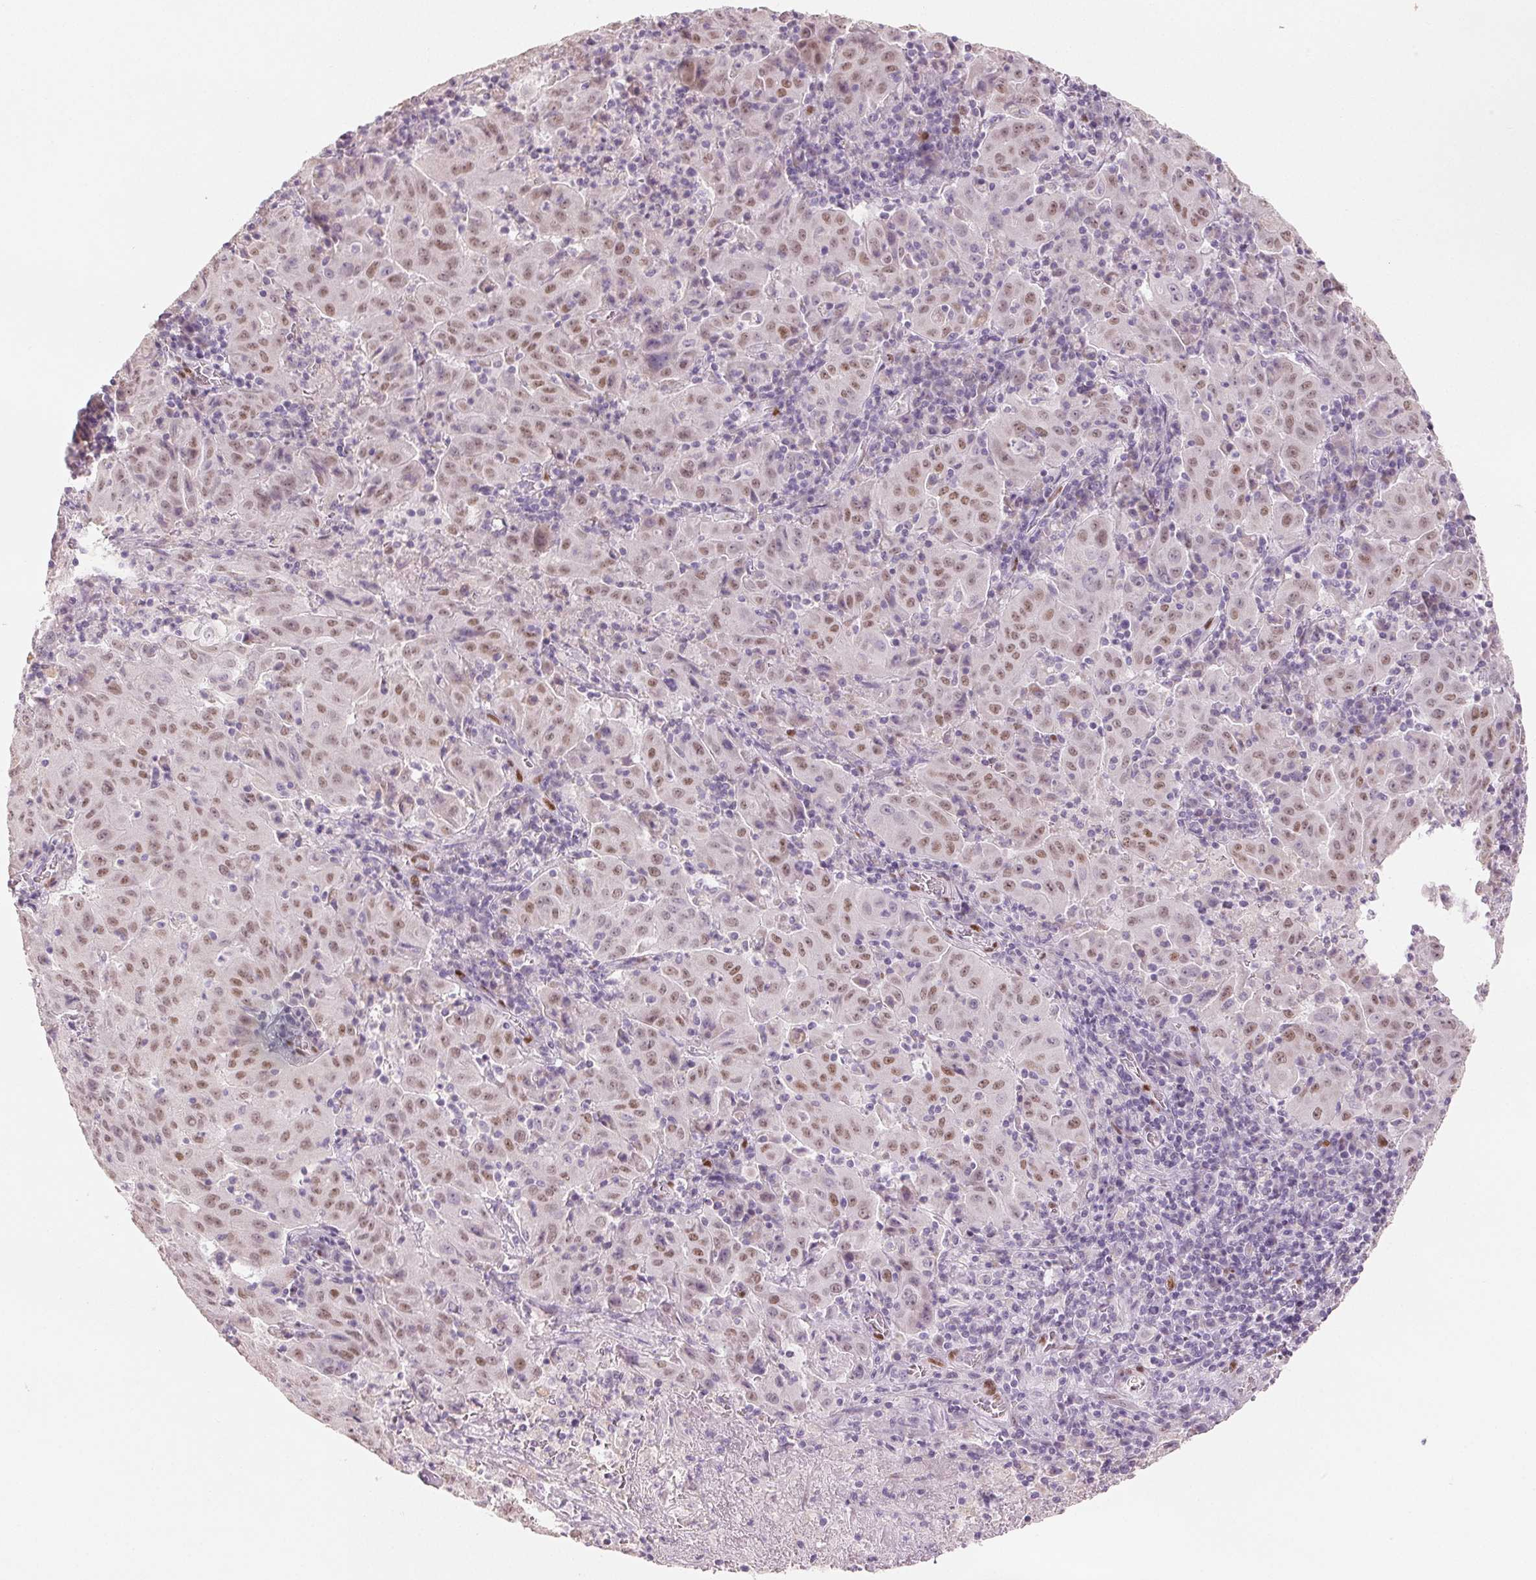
{"staining": {"intensity": "weak", "quantity": ">75%", "location": "nuclear"}, "tissue": "pancreatic cancer", "cell_type": "Tumor cells", "image_type": "cancer", "snomed": [{"axis": "morphology", "description": "Adenocarcinoma, NOS"}, {"axis": "topography", "description": "Pancreas"}], "caption": "A high-resolution photomicrograph shows immunohistochemistry staining of pancreatic cancer, which exhibits weak nuclear staining in approximately >75% of tumor cells. (brown staining indicates protein expression, while blue staining denotes nuclei).", "gene": "SMARCD3", "patient": {"sex": "male", "age": 63}}